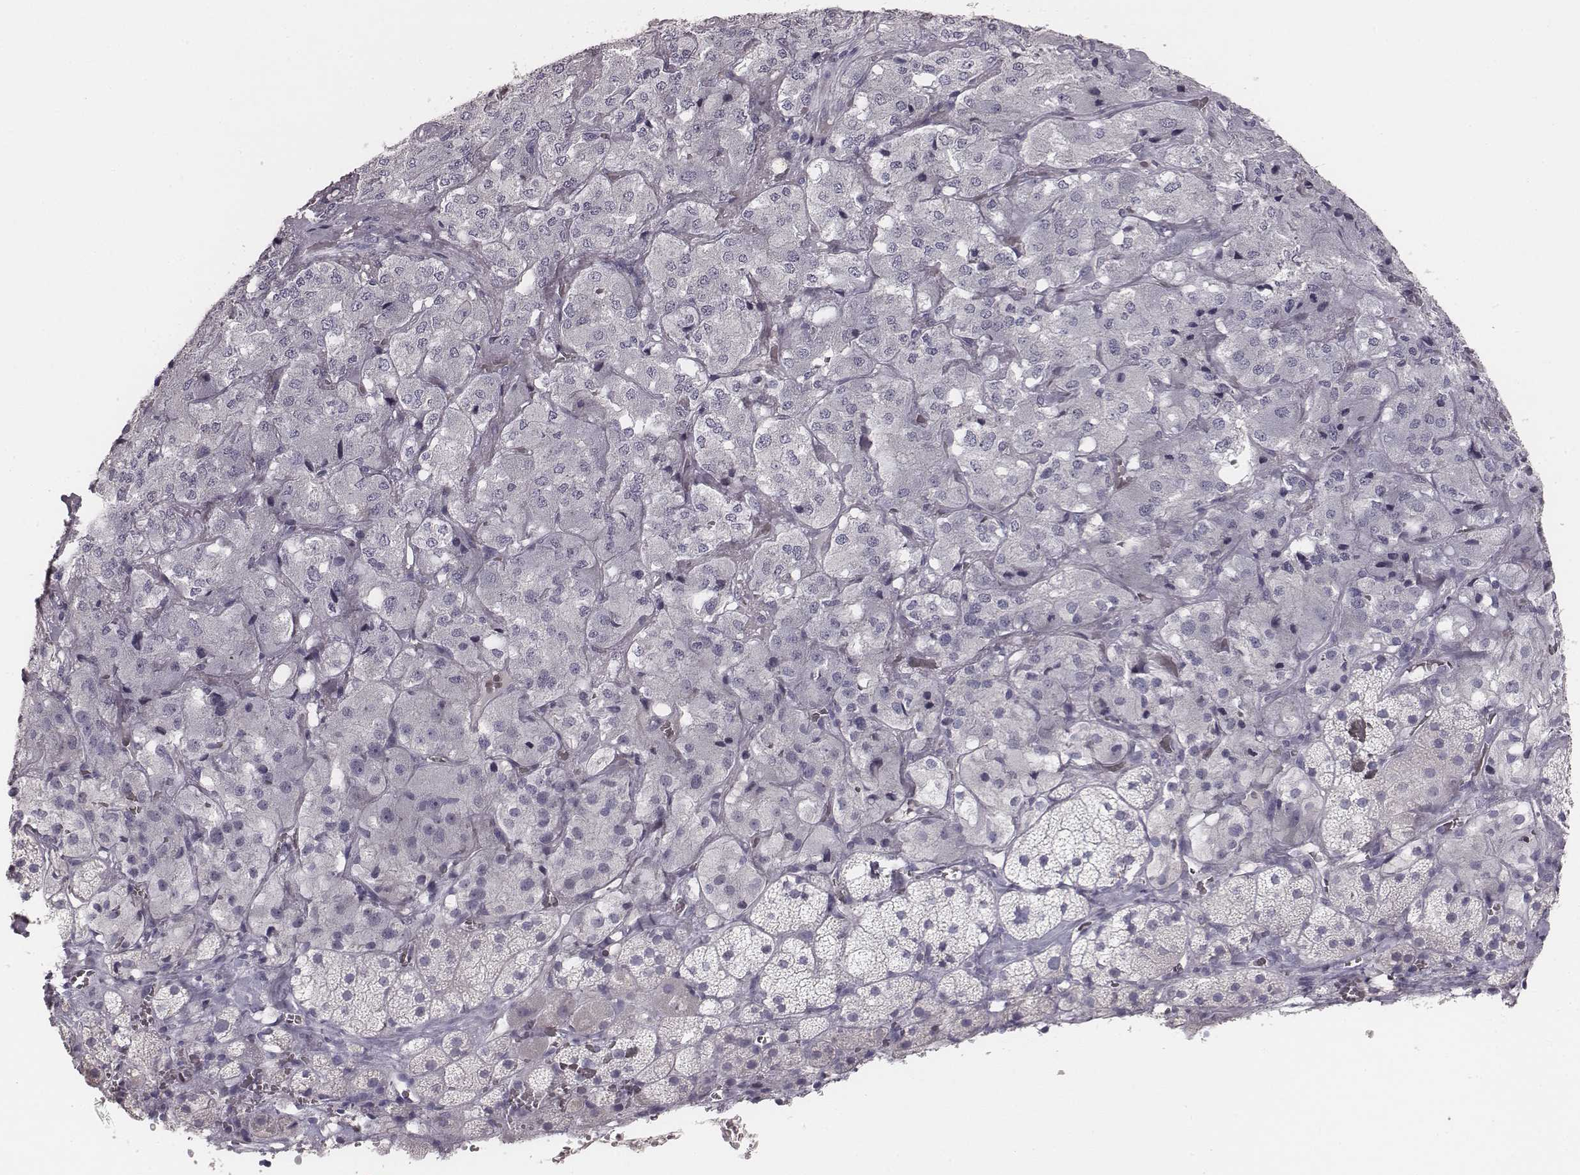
{"staining": {"intensity": "negative", "quantity": "none", "location": "none"}, "tissue": "adrenal gland", "cell_type": "Glandular cells", "image_type": "normal", "snomed": [{"axis": "morphology", "description": "Normal tissue, NOS"}, {"axis": "topography", "description": "Adrenal gland"}], "caption": "Immunohistochemistry image of normal adrenal gland stained for a protein (brown), which shows no positivity in glandular cells.", "gene": "MYH6", "patient": {"sex": "male", "age": 57}}